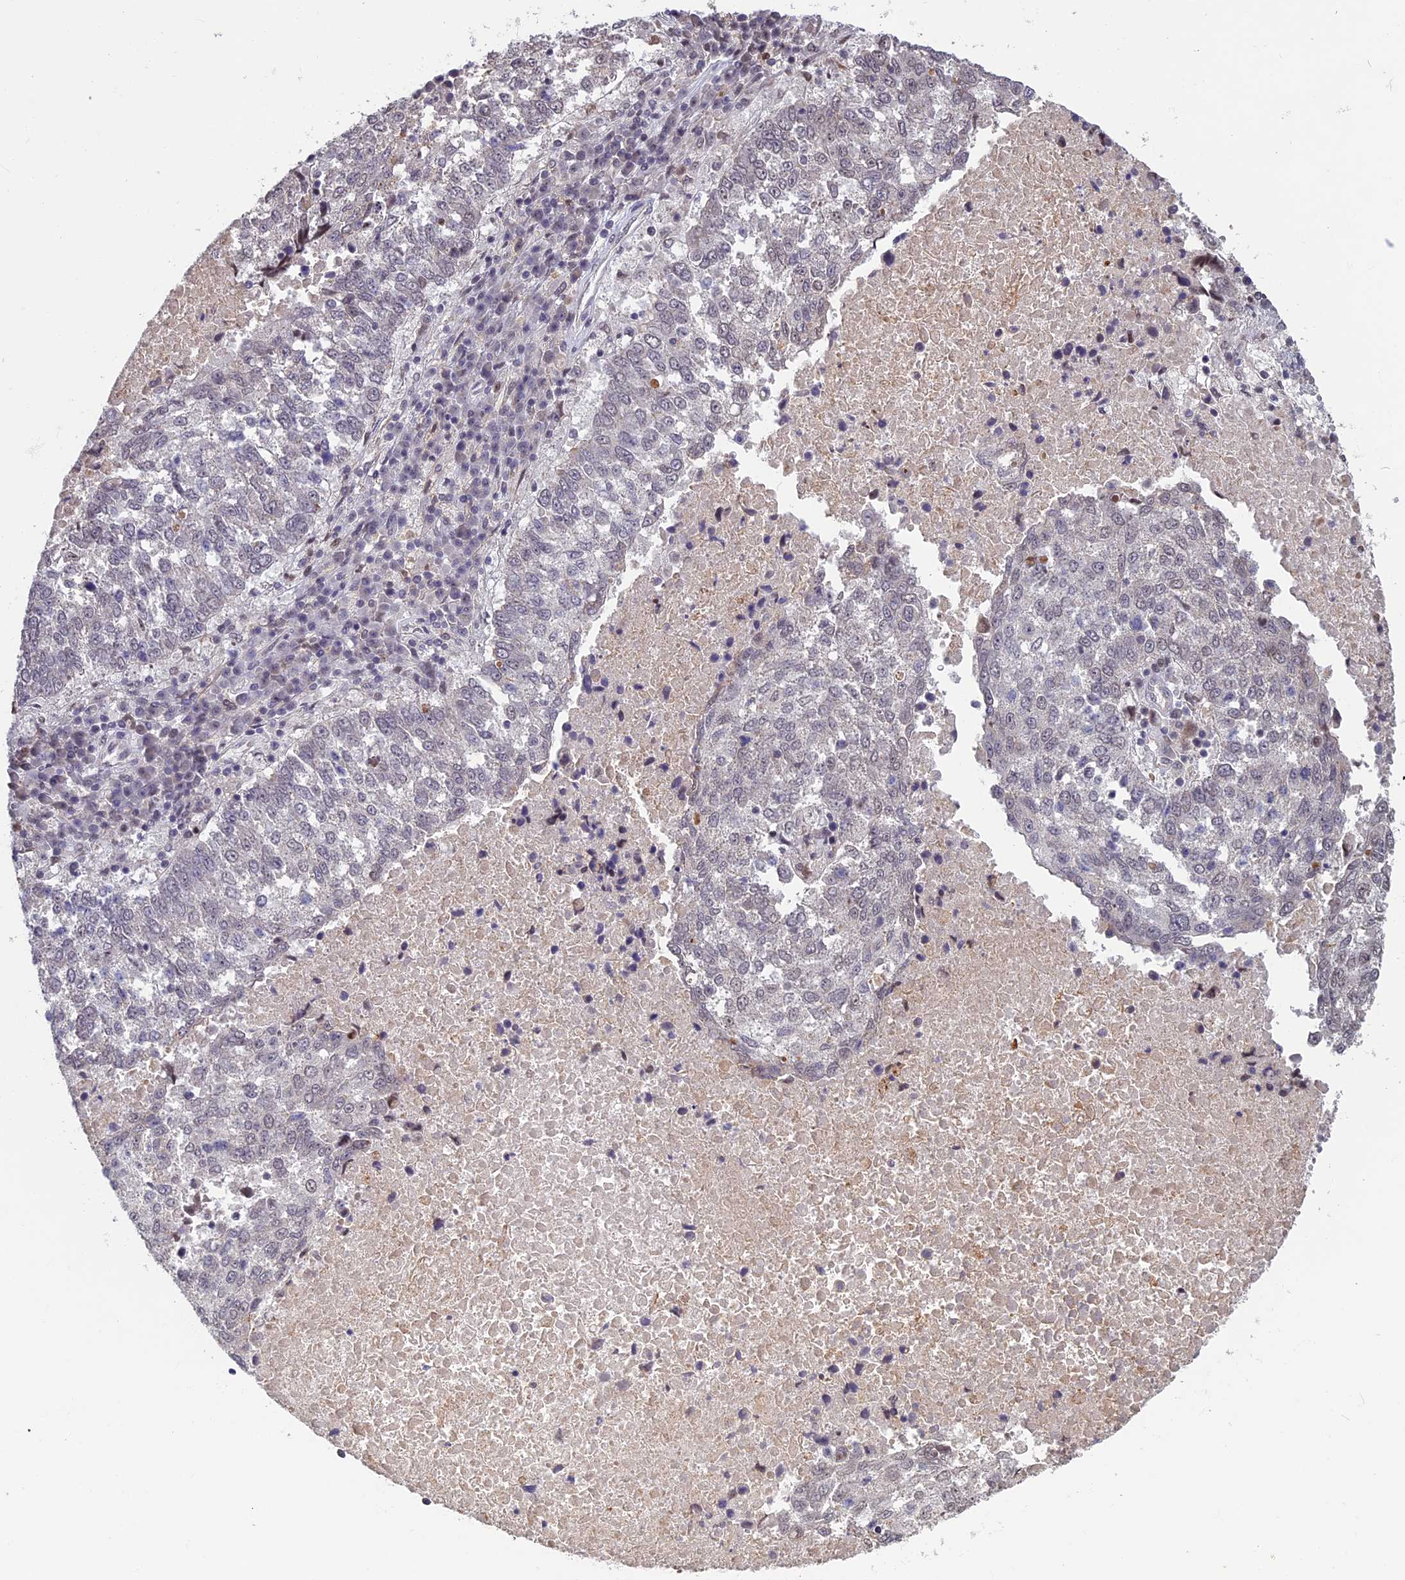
{"staining": {"intensity": "negative", "quantity": "none", "location": "none"}, "tissue": "lung cancer", "cell_type": "Tumor cells", "image_type": "cancer", "snomed": [{"axis": "morphology", "description": "Squamous cell carcinoma, NOS"}, {"axis": "topography", "description": "Lung"}], "caption": "An immunohistochemistry (IHC) micrograph of lung squamous cell carcinoma is shown. There is no staining in tumor cells of lung squamous cell carcinoma. (Brightfield microscopy of DAB (3,3'-diaminobenzidine) immunohistochemistry (IHC) at high magnification).", "gene": "SPIRE1", "patient": {"sex": "male", "age": 73}}